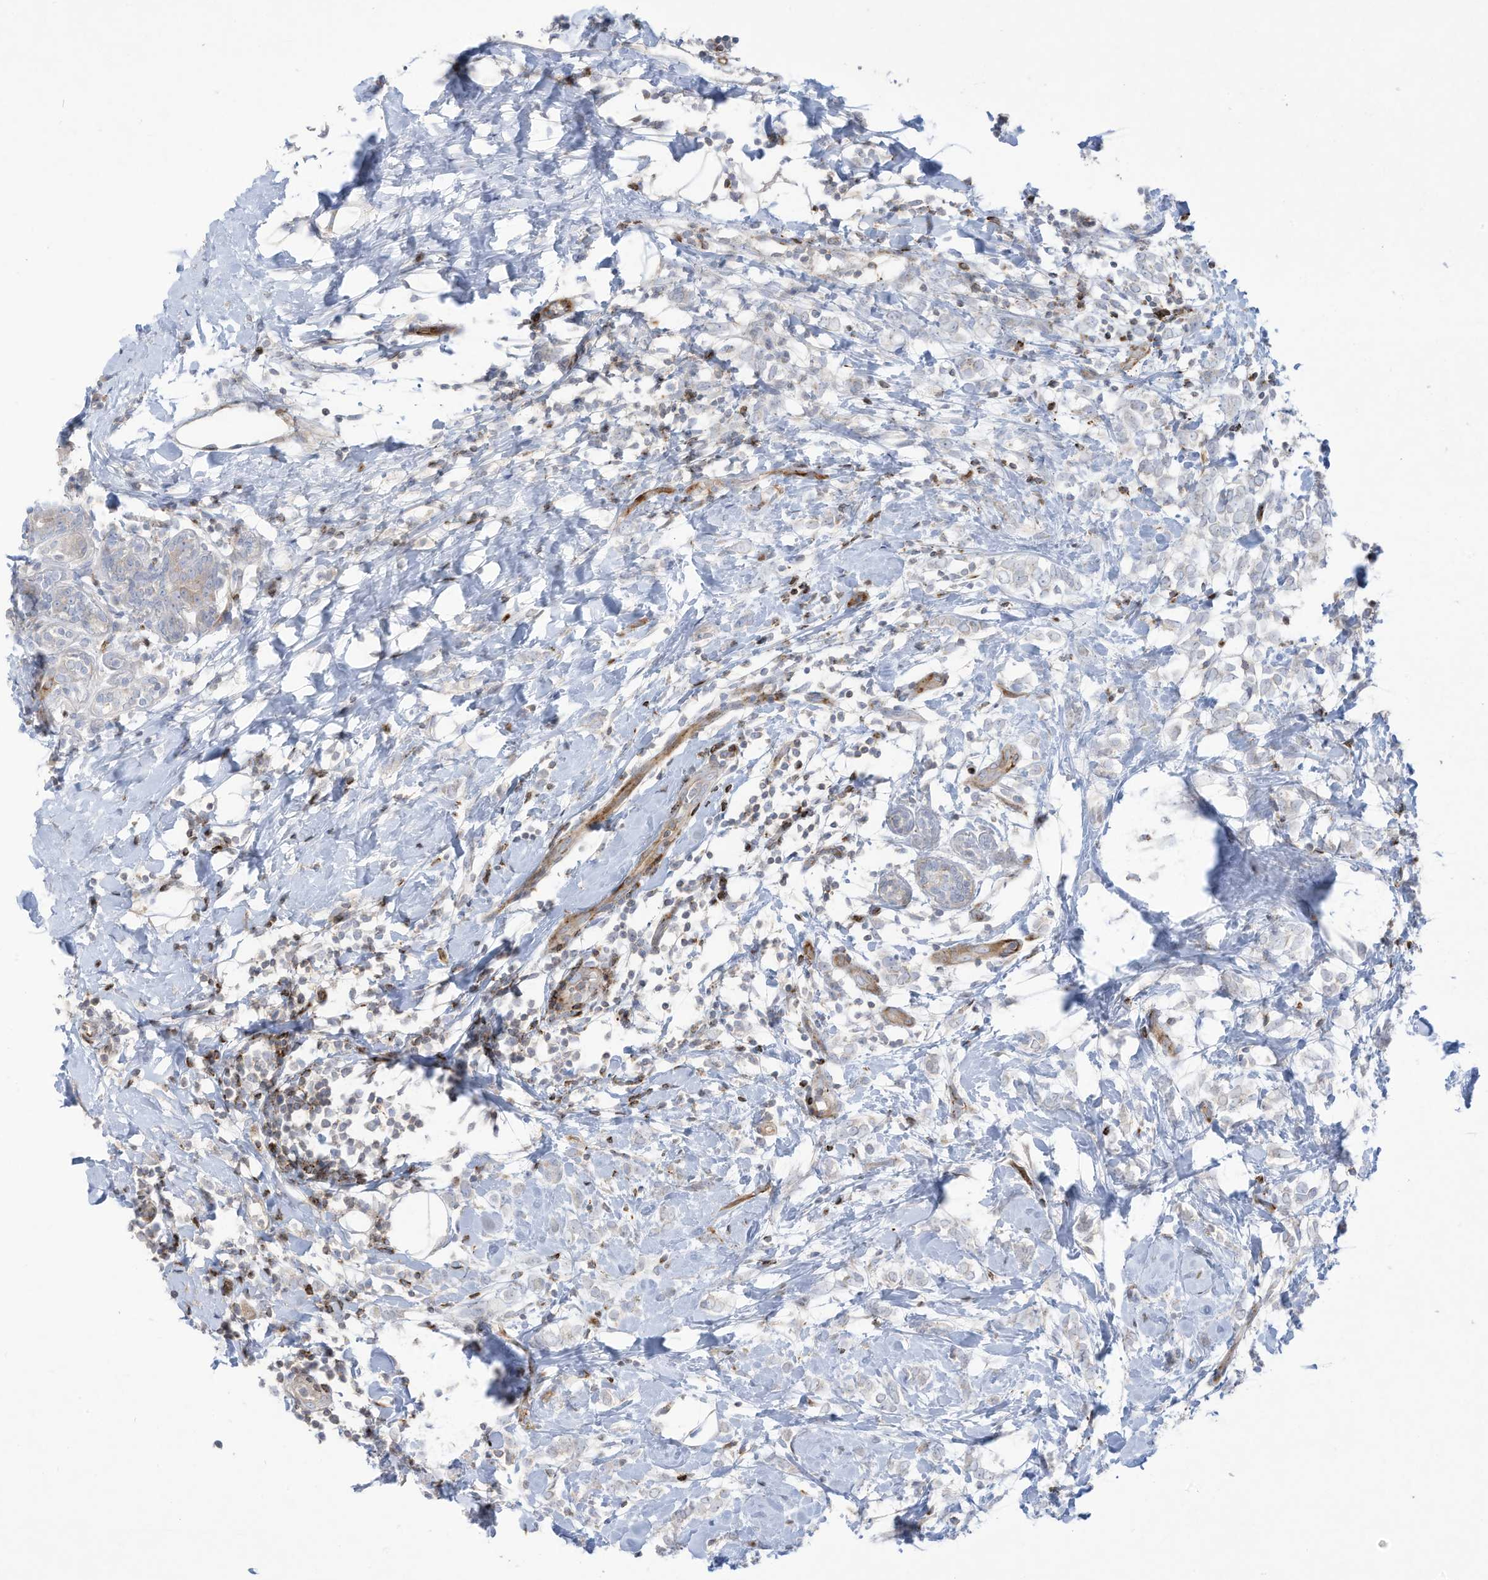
{"staining": {"intensity": "negative", "quantity": "none", "location": "none"}, "tissue": "breast cancer", "cell_type": "Tumor cells", "image_type": "cancer", "snomed": [{"axis": "morphology", "description": "Normal tissue, NOS"}, {"axis": "morphology", "description": "Lobular carcinoma"}, {"axis": "topography", "description": "Breast"}], "caption": "Breast cancer (lobular carcinoma) stained for a protein using IHC displays no staining tumor cells.", "gene": "THNSL2", "patient": {"sex": "female", "age": 47}}